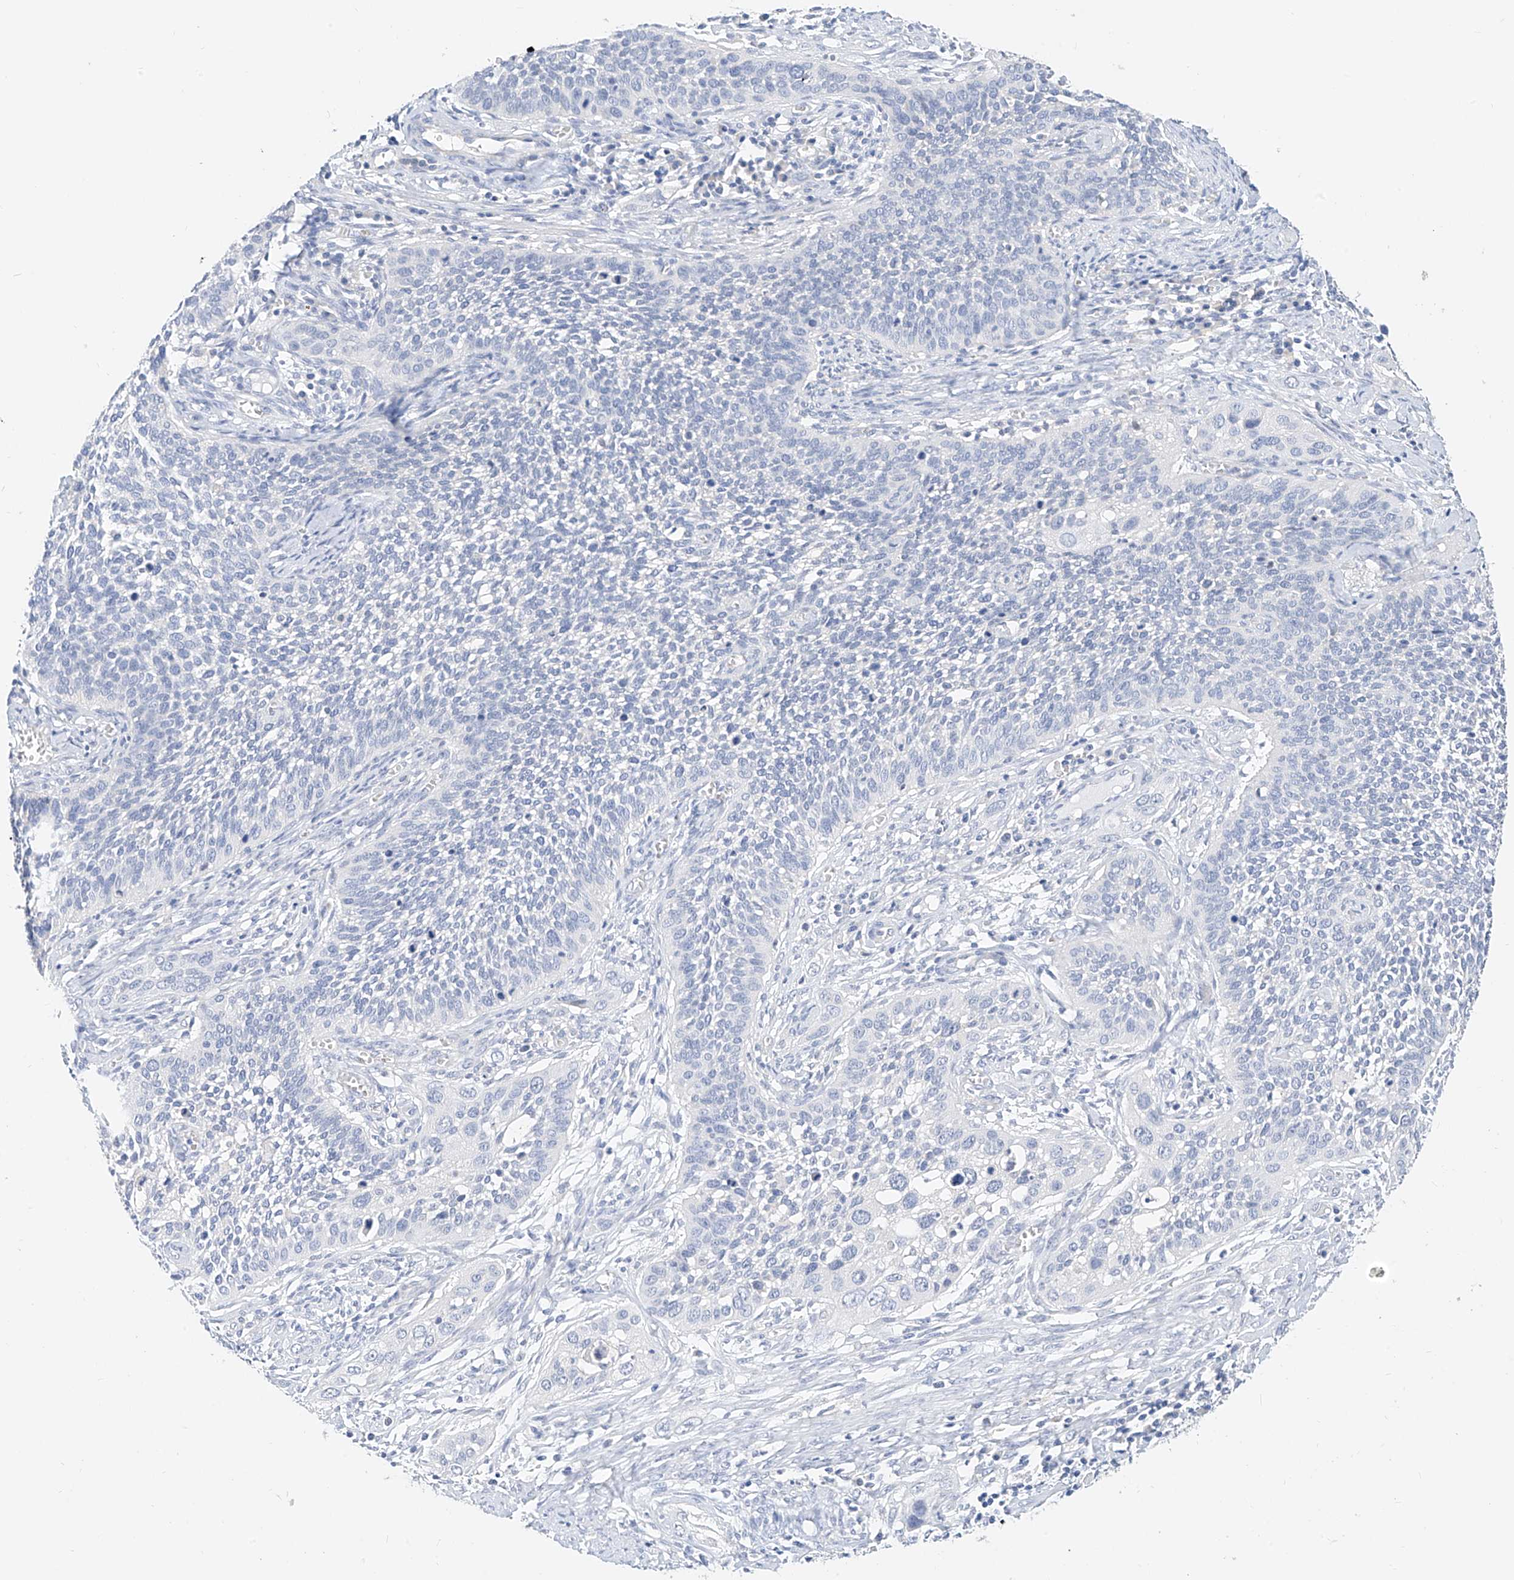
{"staining": {"intensity": "negative", "quantity": "none", "location": "none"}, "tissue": "cervical cancer", "cell_type": "Tumor cells", "image_type": "cancer", "snomed": [{"axis": "morphology", "description": "Squamous cell carcinoma, NOS"}, {"axis": "topography", "description": "Cervix"}], "caption": "The image demonstrates no staining of tumor cells in cervical cancer (squamous cell carcinoma).", "gene": "ZZEF1", "patient": {"sex": "female", "age": 34}}